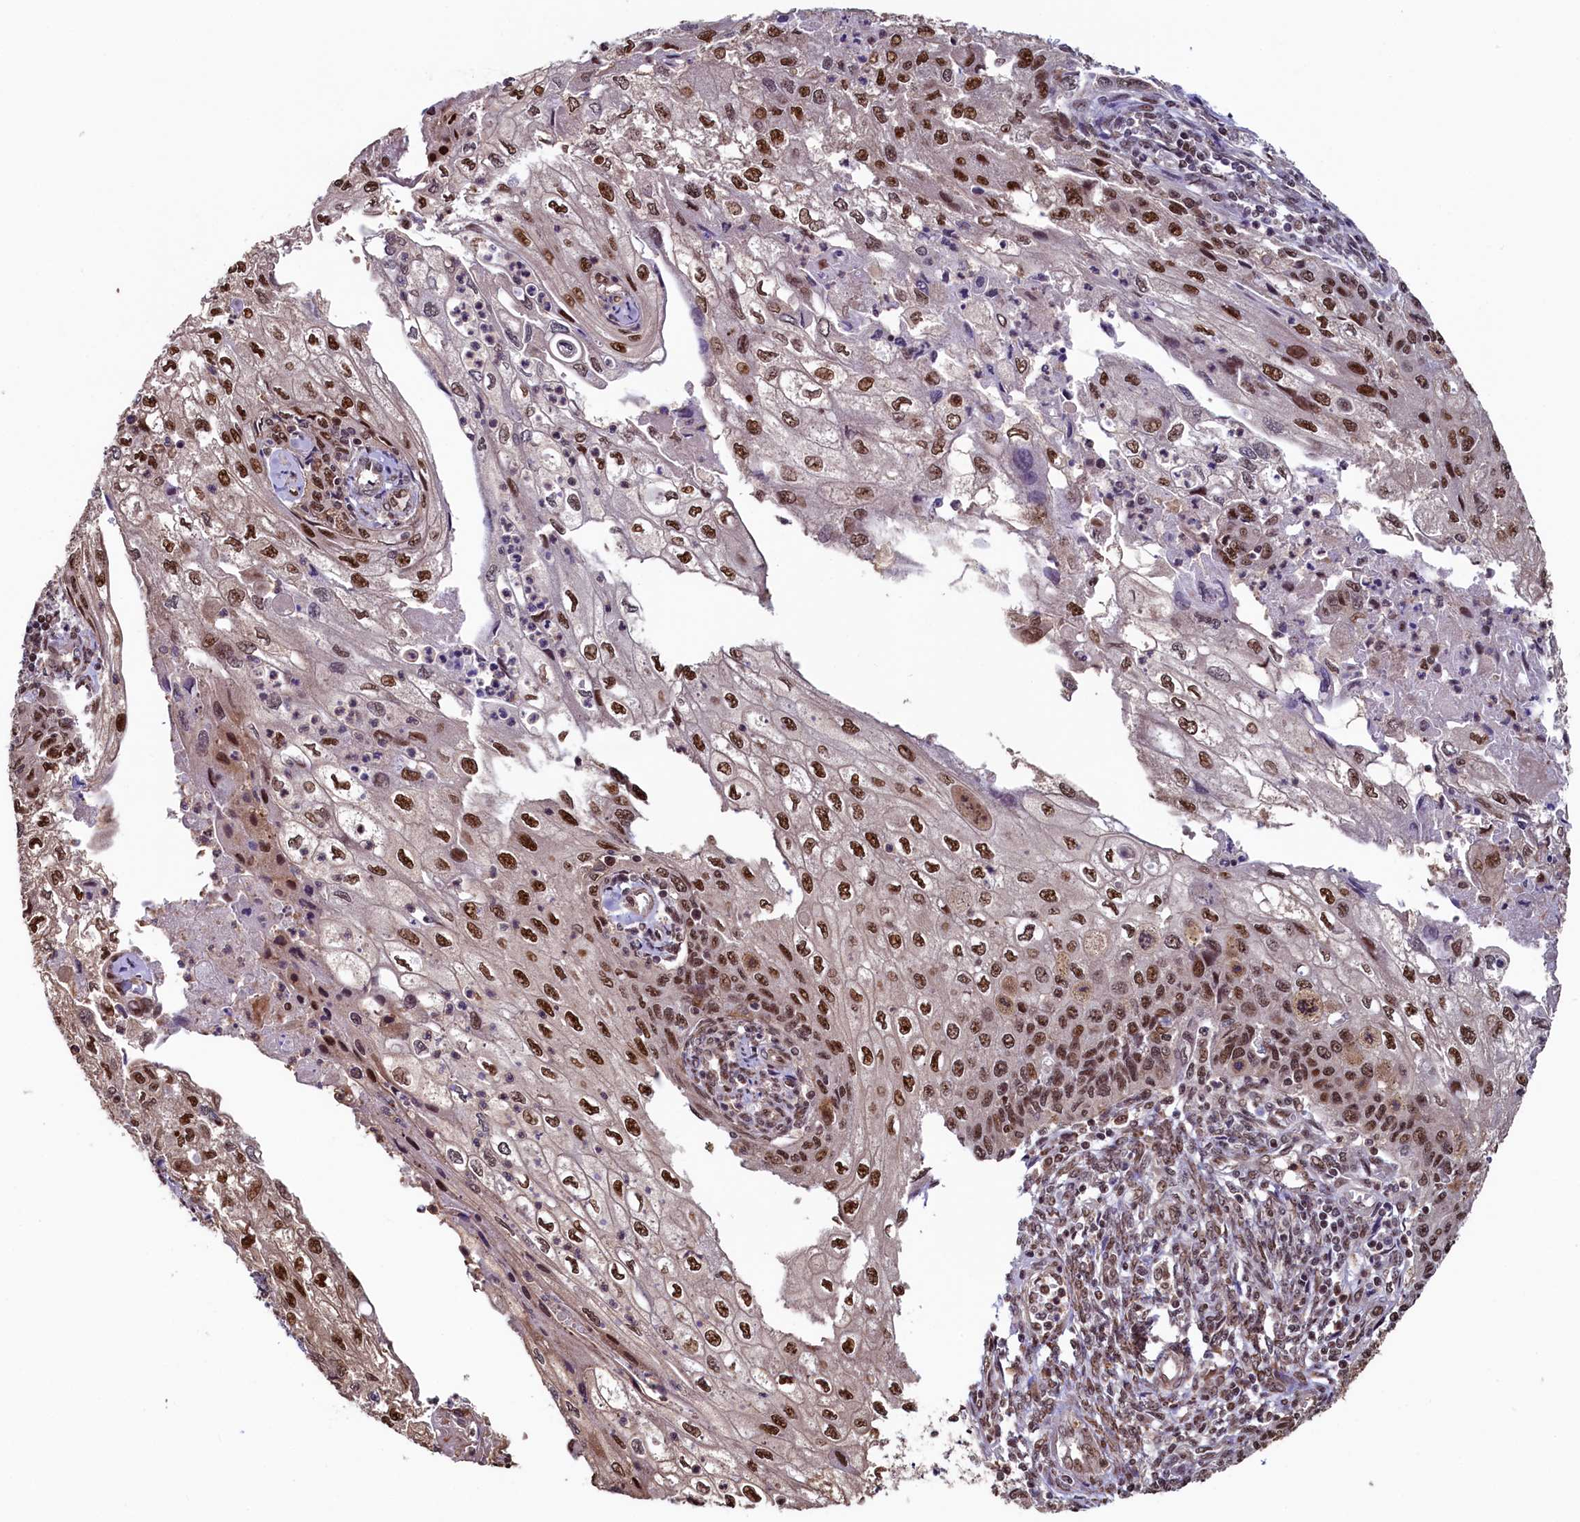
{"staining": {"intensity": "moderate", "quantity": ">75%", "location": "nuclear"}, "tissue": "cervical cancer", "cell_type": "Tumor cells", "image_type": "cancer", "snomed": [{"axis": "morphology", "description": "Squamous cell carcinoma, NOS"}, {"axis": "topography", "description": "Cervix"}], "caption": "Moderate nuclear positivity is identified in approximately >75% of tumor cells in squamous cell carcinoma (cervical).", "gene": "LEO1", "patient": {"sex": "female", "age": 67}}